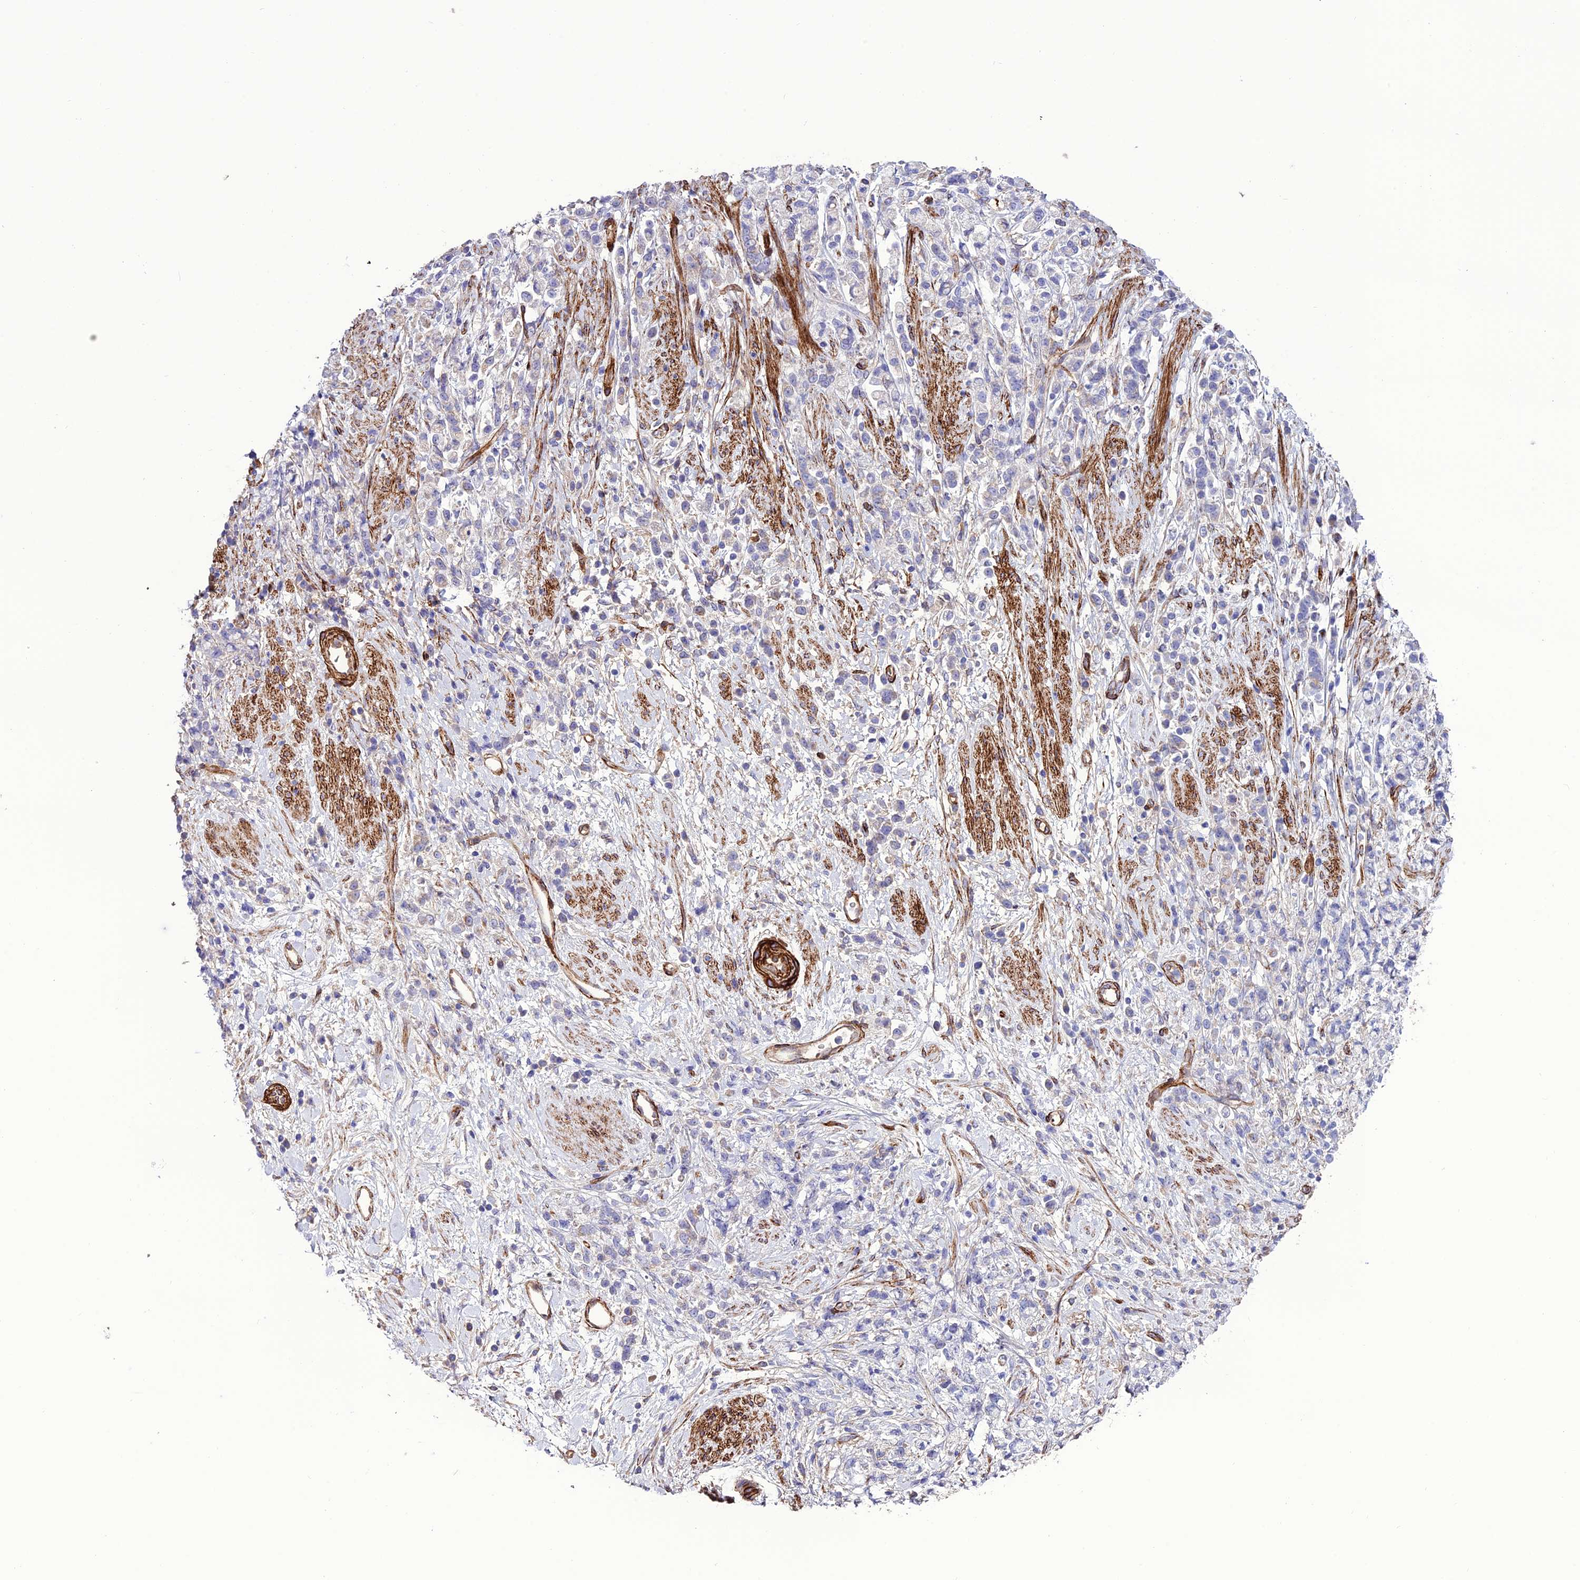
{"staining": {"intensity": "negative", "quantity": "none", "location": "none"}, "tissue": "stomach cancer", "cell_type": "Tumor cells", "image_type": "cancer", "snomed": [{"axis": "morphology", "description": "Adenocarcinoma, NOS"}, {"axis": "topography", "description": "Stomach"}], "caption": "Histopathology image shows no protein positivity in tumor cells of stomach adenocarcinoma tissue. (DAB immunohistochemistry, high magnification).", "gene": "REX1BD", "patient": {"sex": "female", "age": 60}}